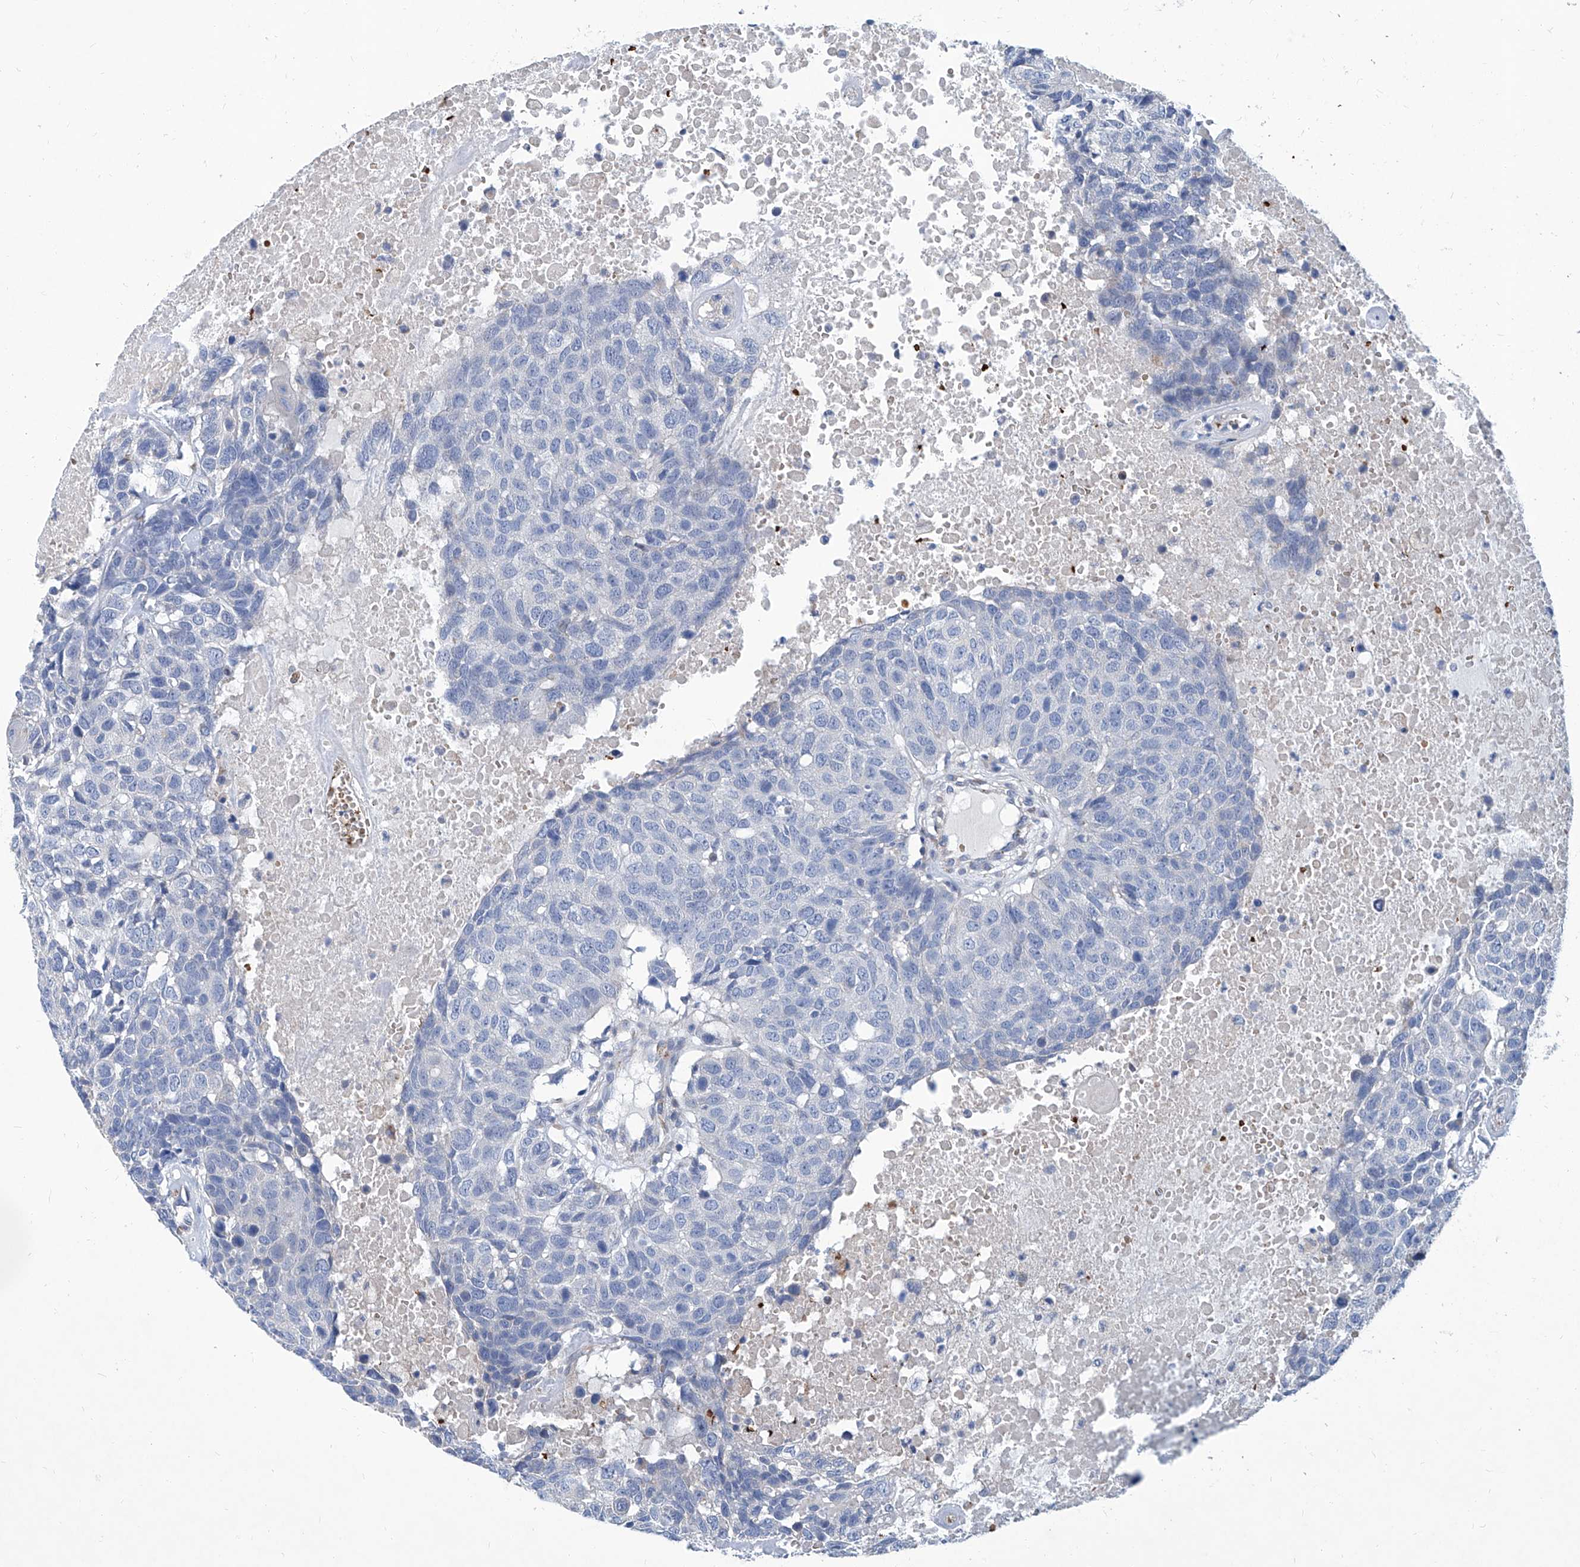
{"staining": {"intensity": "negative", "quantity": "none", "location": "none"}, "tissue": "head and neck cancer", "cell_type": "Tumor cells", "image_type": "cancer", "snomed": [{"axis": "morphology", "description": "Squamous cell carcinoma, NOS"}, {"axis": "topography", "description": "Head-Neck"}], "caption": "High magnification brightfield microscopy of head and neck cancer (squamous cell carcinoma) stained with DAB (brown) and counterstained with hematoxylin (blue): tumor cells show no significant staining.", "gene": "FPR2", "patient": {"sex": "male", "age": 66}}